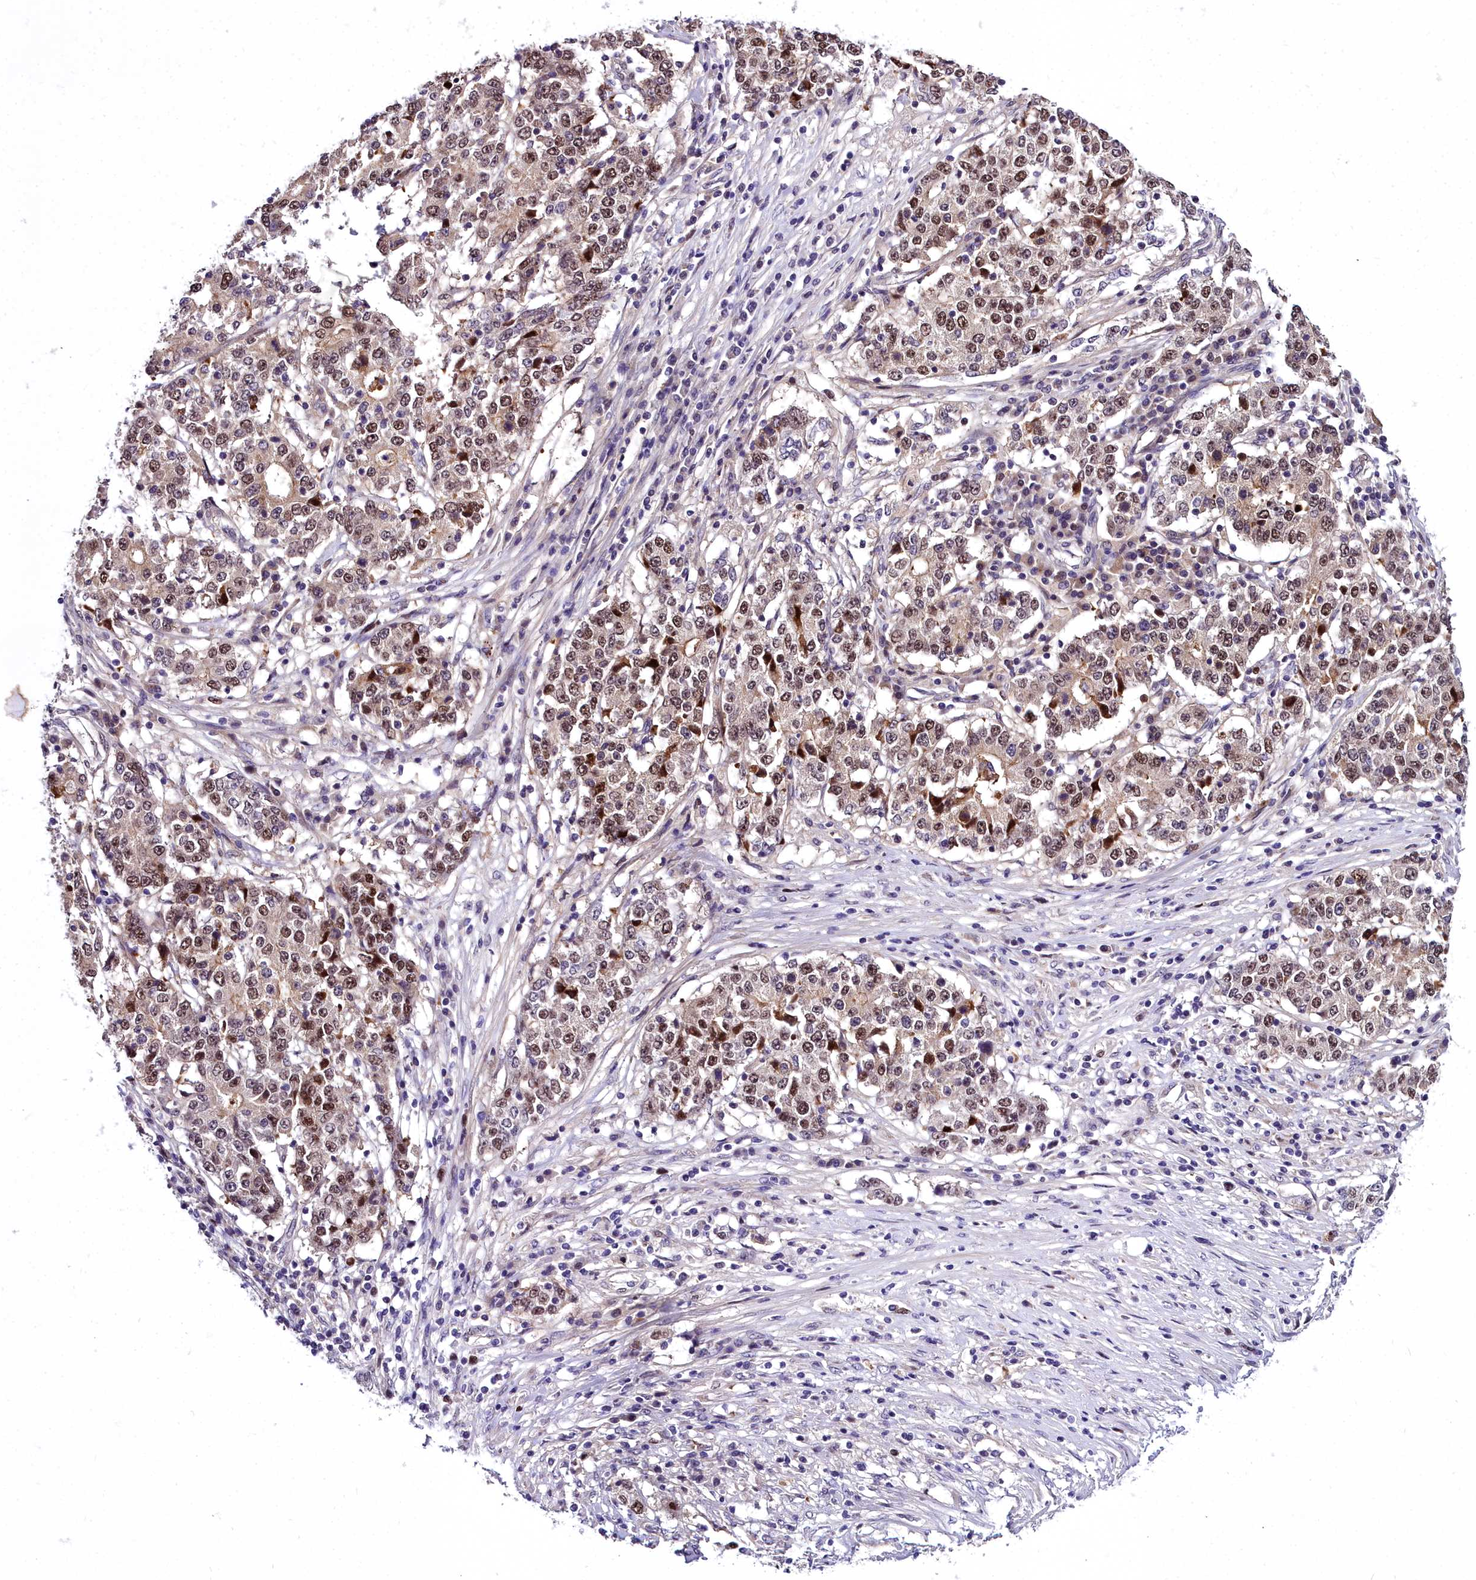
{"staining": {"intensity": "moderate", "quantity": ">75%", "location": "nuclear"}, "tissue": "stomach cancer", "cell_type": "Tumor cells", "image_type": "cancer", "snomed": [{"axis": "morphology", "description": "Adenocarcinoma, NOS"}, {"axis": "topography", "description": "Stomach"}], "caption": "Stomach cancer was stained to show a protein in brown. There is medium levels of moderate nuclear expression in about >75% of tumor cells.", "gene": "TRIML2", "patient": {"sex": "male", "age": 59}}